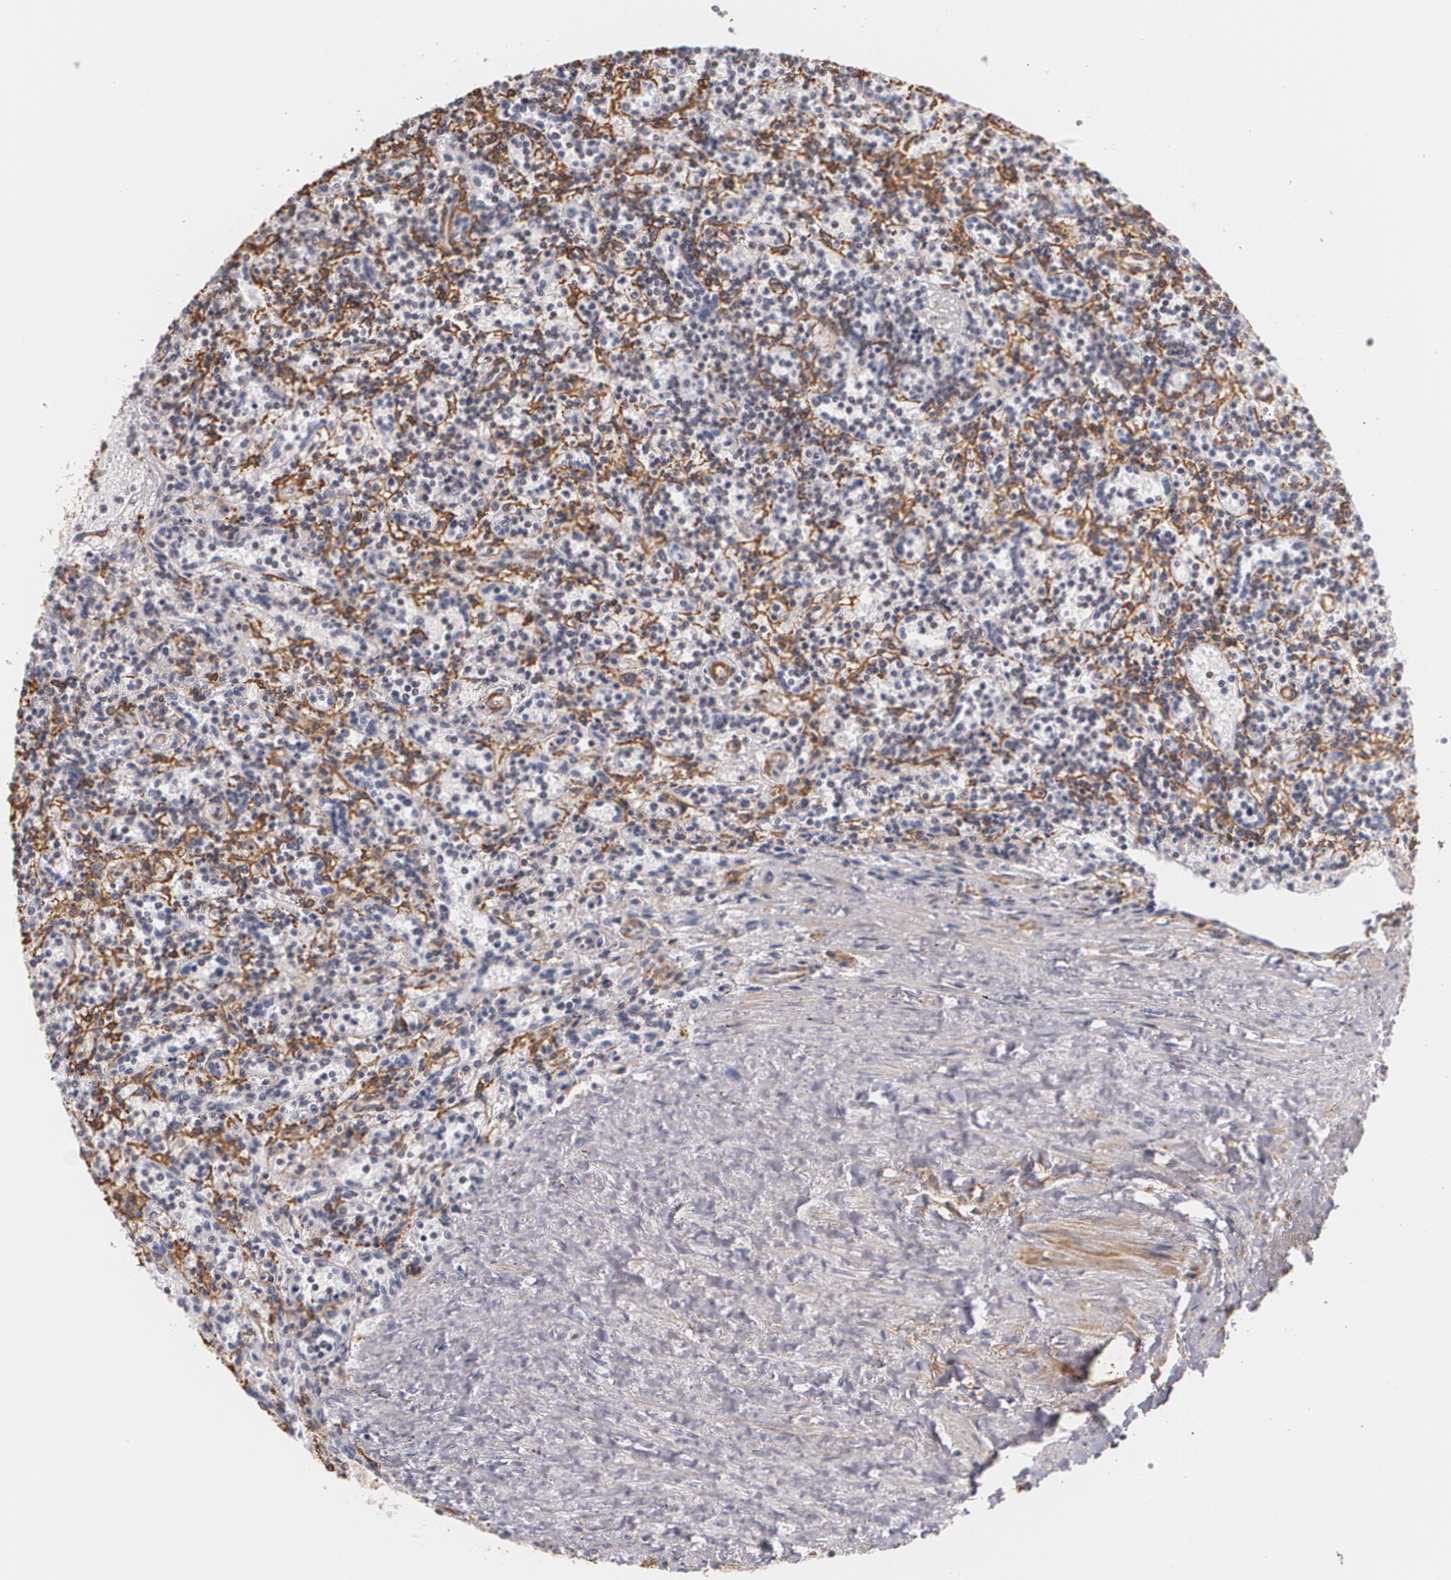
{"staining": {"intensity": "negative", "quantity": "none", "location": "none"}, "tissue": "lymphoma", "cell_type": "Tumor cells", "image_type": "cancer", "snomed": [{"axis": "morphology", "description": "Malignant lymphoma, non-Hodgkin's type, Low grade"}, {"axis": "topography", "description": "Spleen"}], "caption": "This is an immunohistochemistry (IHC) image of human malignant lymphoma, non-Hodgkin's type (low-grade). There is no expression in tumor cells.", "gene": "VAMP1", "patient": {"sex": "male", "age": 73}}